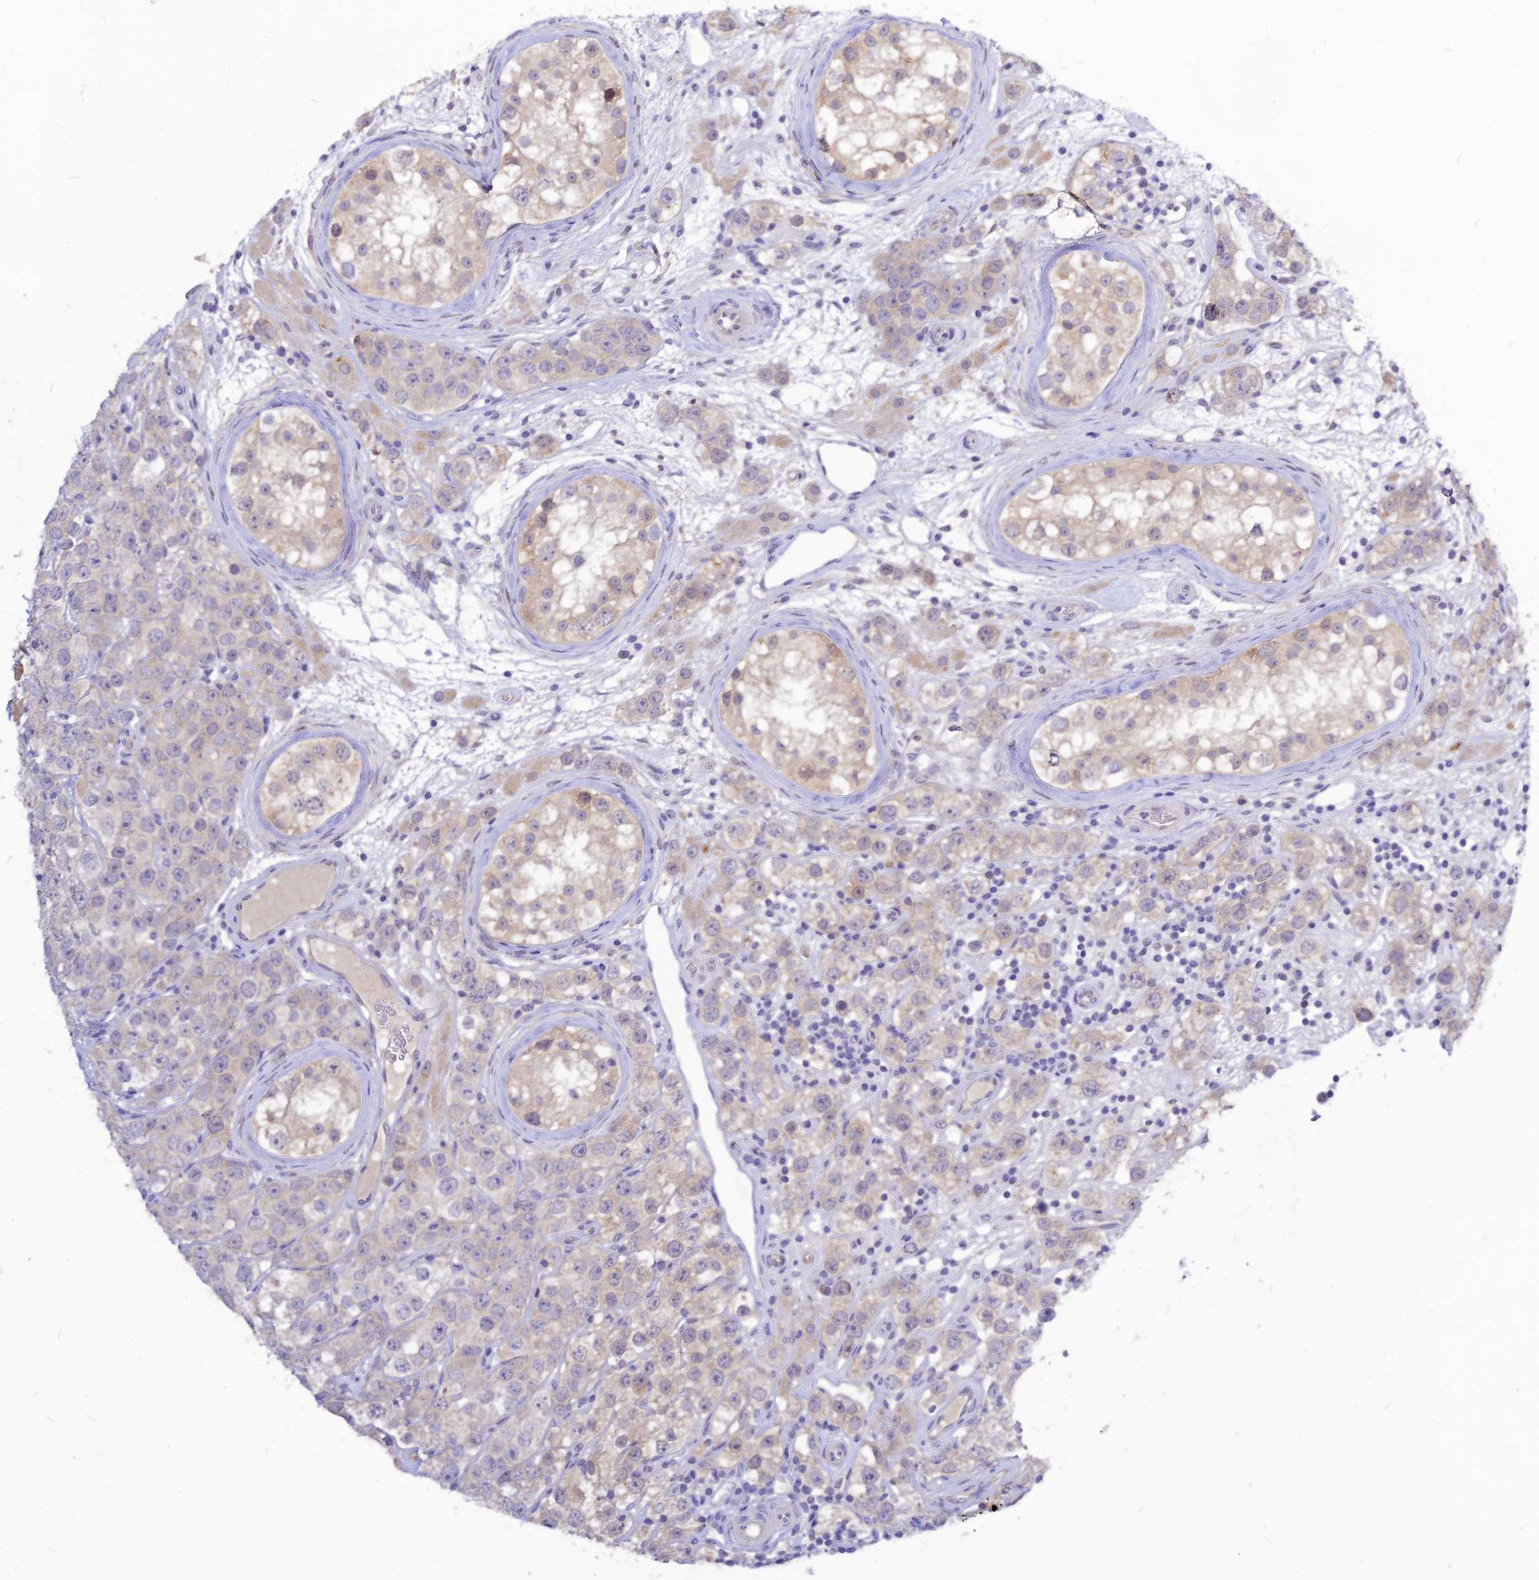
{"staining": {"intensity": "weak", "quantity": "<25%", "location": "cytoplasmic/membranous"}, "tissue": "testis cancer", "cell_type": "Tumor cells", "image_type": "cancer", "snomed": [{"axis": "morphology", "description": "Seminoma, NOS"}, {"axis": "topography", "description": "Testis"}], "caption": "Tumor cells show no significant expression in testis seminoma.", "gene": "CZIB", "patient": {"sex": "male", "age": 28}}